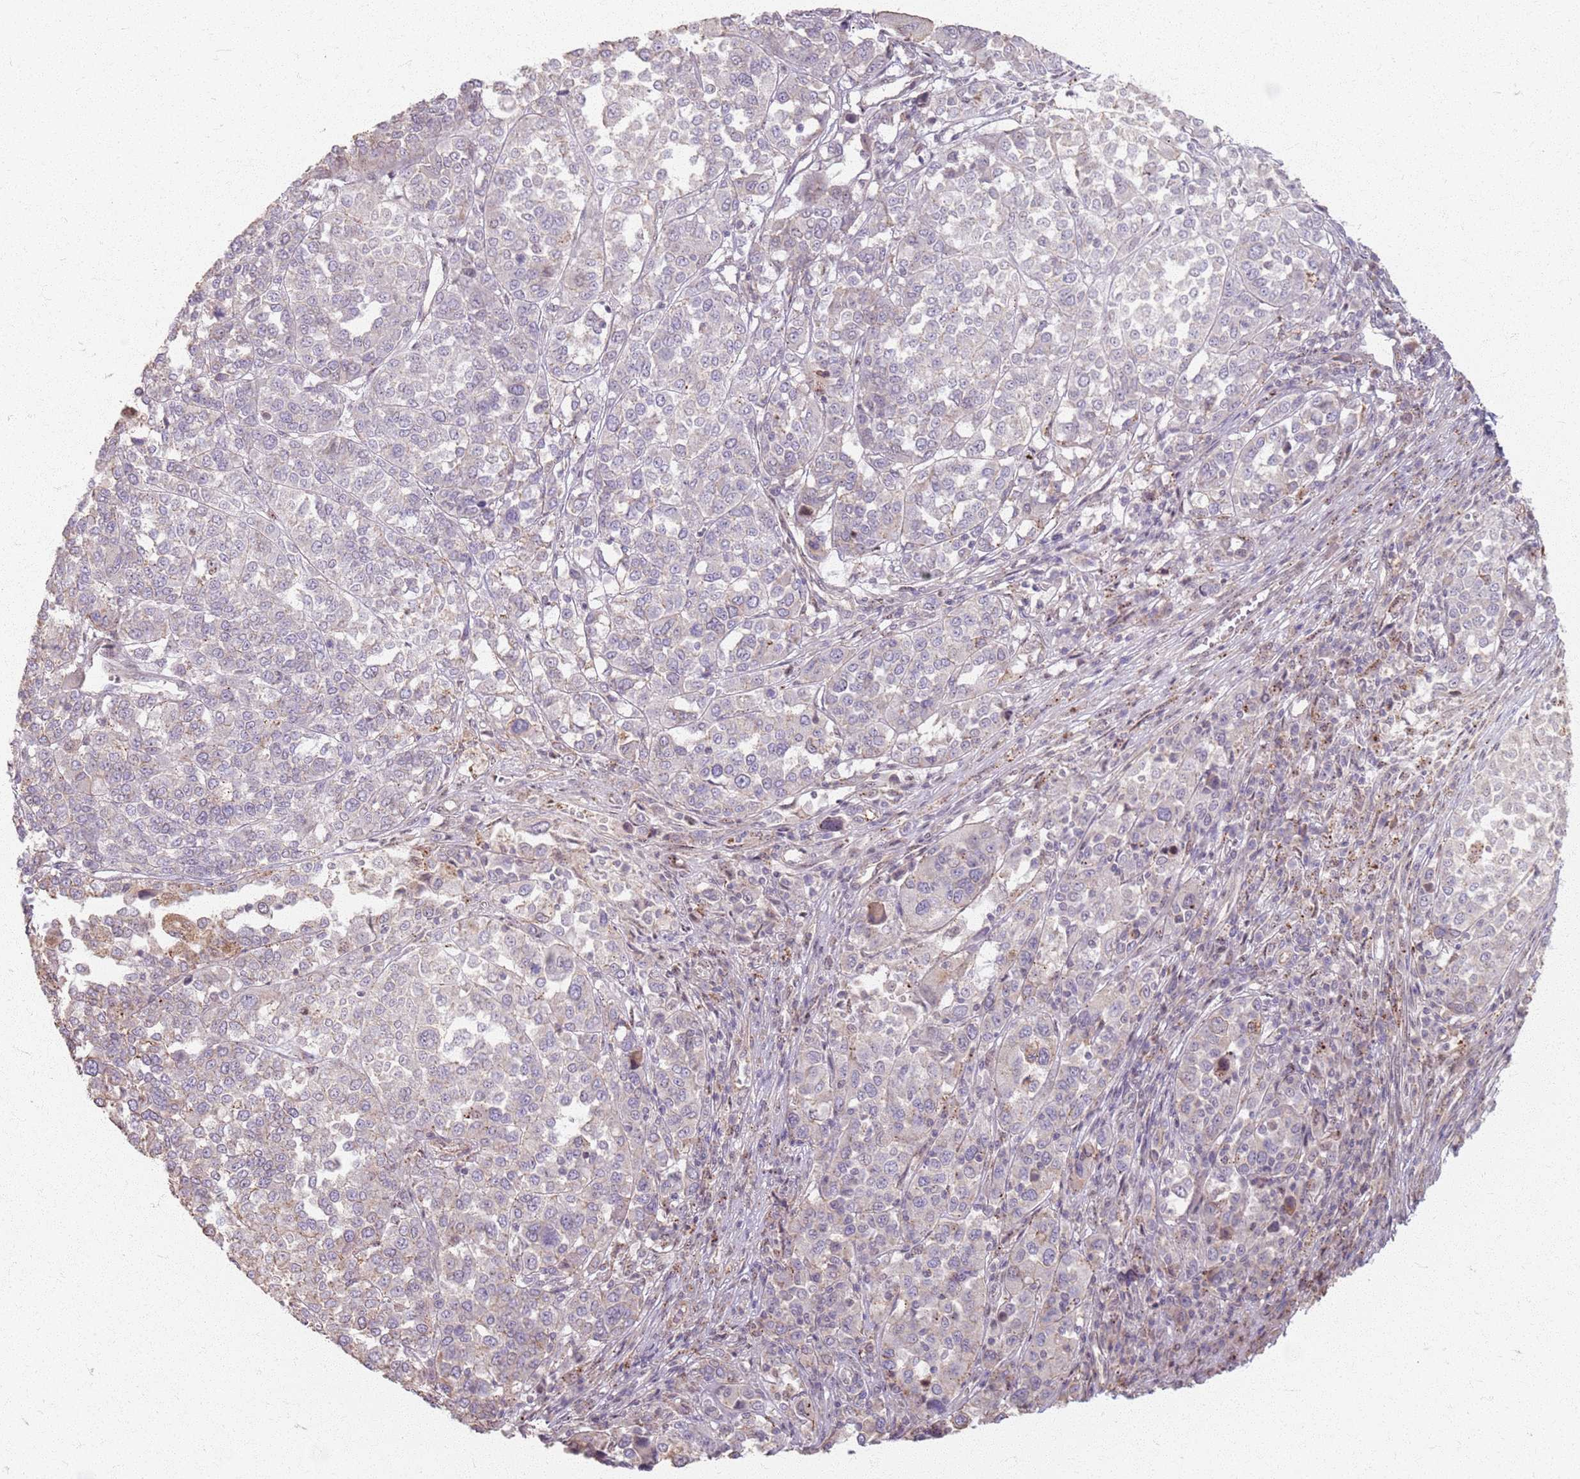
{"staining": {"intensity": "negative", "quantity": "none", "location": "none"}, "tissue": "melanoma", "cell_type": "Tumor cells", "image_type": "cancer", "snomed": [{"axis": "morphology", "description": "Malignant melanoma, Metastatic site"}, {"axis": "topography", "description": "Lymph node"}], "caption": "Micrograph shows no protein staining in tumor cells of melanoma tissue. The staining was performed using DAB (3,3'-diaminobenzidine) to visualize the protein expression in brown, while the nuclei were stained in blue with hematoxylin (Magnification: 20x).", "gene": "KCNA5", "patient": {"sex": "male", "age": 44}}